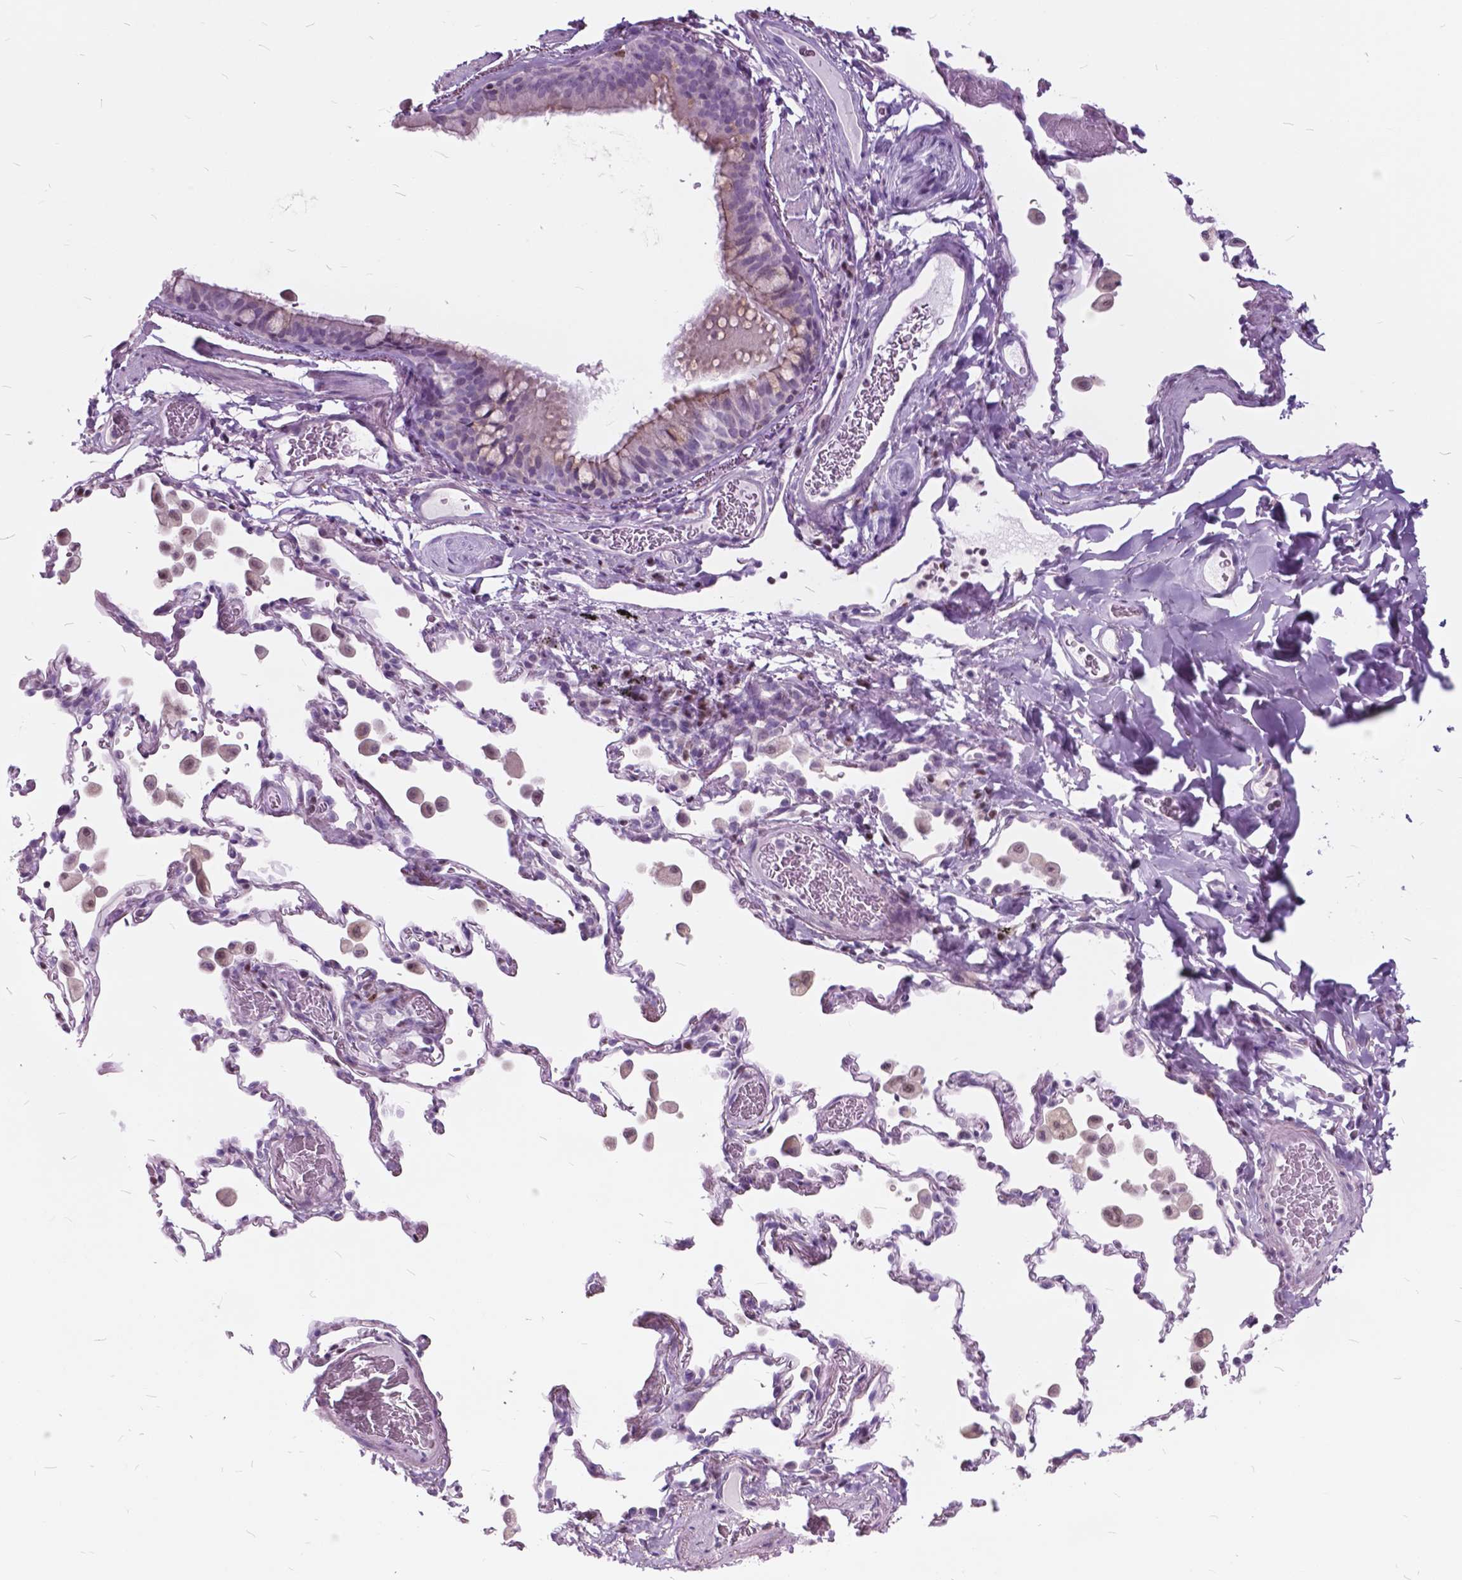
{"staining": {"intensity": "negative", "quantity": "none", "location": "none"}, "tissue": "bronchus", "cell_type": "Respiratory epithelial cells", "image_type": "normal", "snomed": [{"axis": "morphology", "description": "Normal tissue, NOS"}, {"axis": "topography", "description": "Bronchus"}, {"axis": "topography", "description": "Lung"}], "caption": "Respiratory epithelial cells are negative for protein expression in benign human bronchus.", "gene": "SP140", "patient": {"sex": "male", "age": 54}}